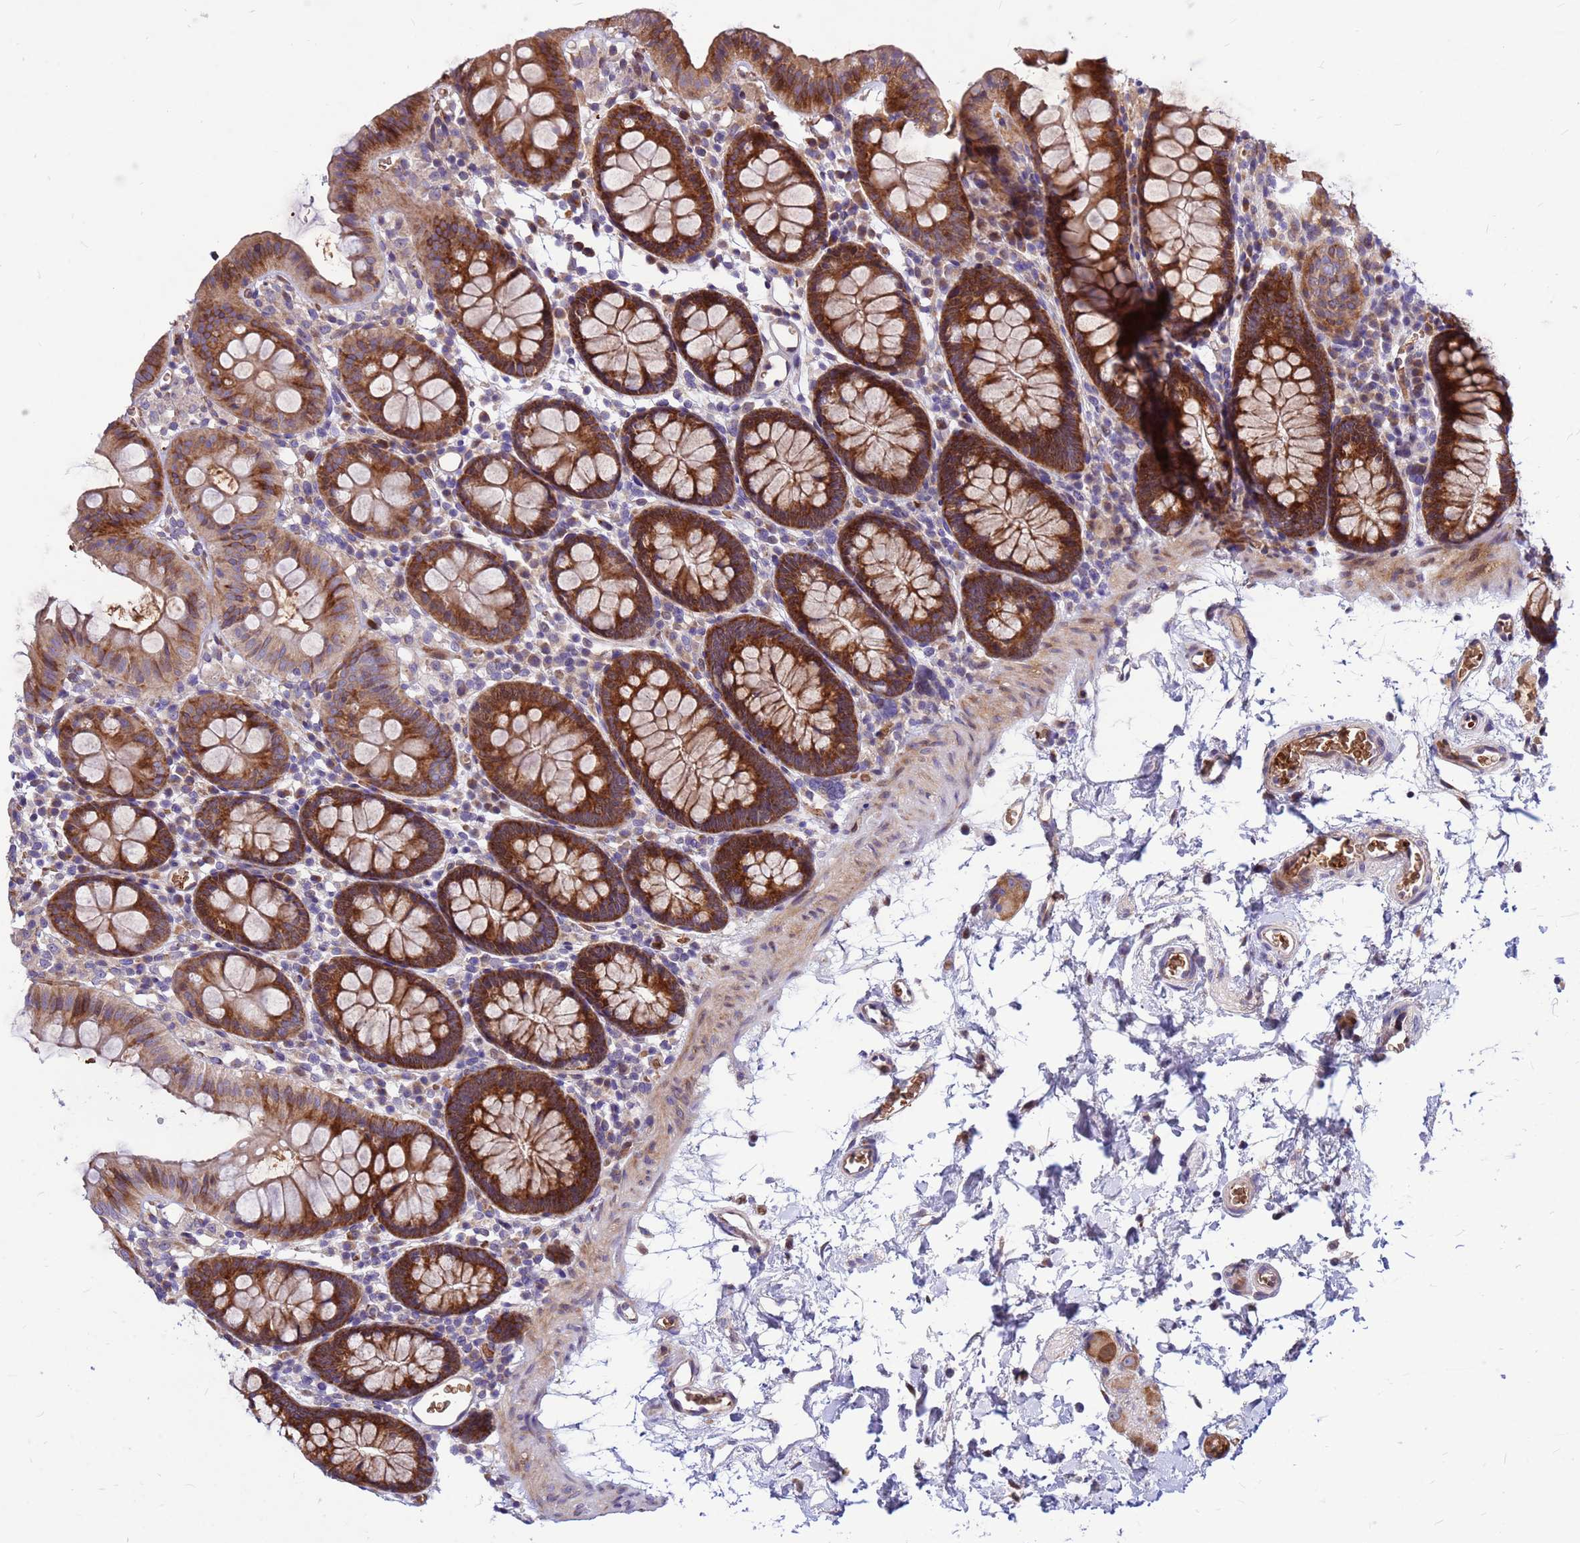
{"staining": {"intensity": "weak", "quantity": "25%-75%", "location": "cytoplasmic/membranous"}, "tissue": "colon", "cell_type": "Endothelial cells", "image_type": "normal", "snomed": [{"axis": "morphology", "description": "Normal tissue, NOS"}, {"axis": "topography", "description": "Colon"}], "caption": "High-power microscopy captured an immunohistochemistry (IHC) image of benign colon, revealing weak cytoplasmic/membranous positivity in approximately 25%-75% of endothelial cells. (Brightfield microscopy of DAB IHC at high magnification).", "gene": "ZNF669", "patient": {"sex": "male", "age": 75}}